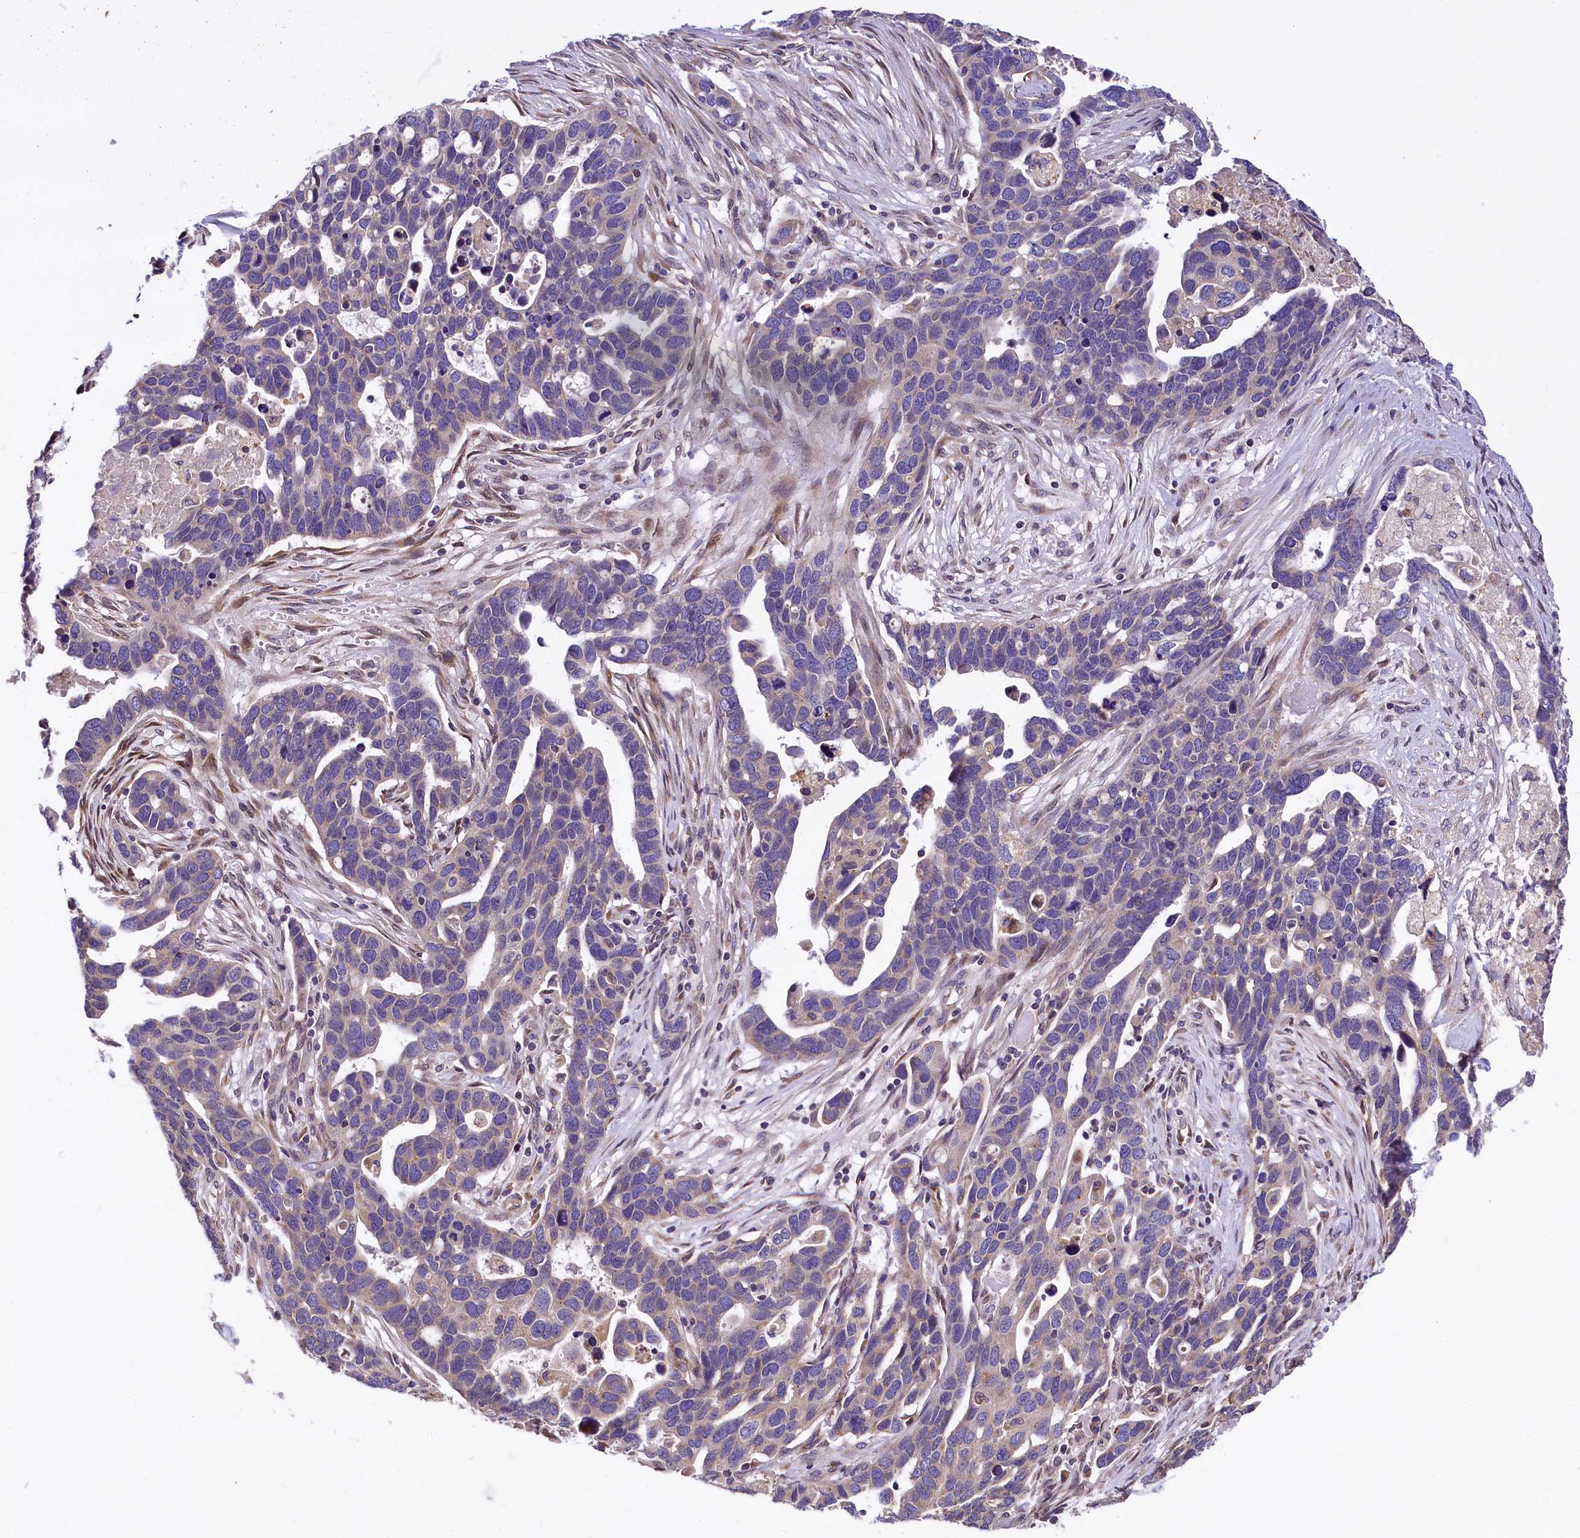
{"staining": {"intensity": "weak", "quantity": "<25%", "location": "cytoplasmic/membranous"}, "tissue": "ovarian cancer", "cell_type": "Tumor cells", "image_type": "cancer", "snomed": [{"axis": "morphology", "description": "Cystadenocarcinoma, serous, NOS"}, {"axis": "topography", "description": "Ovary"}], "caption": "Immunohistochemistry (IHC) of ovarian cancer reveals no staining in tumor cells.", "gene": "SUPV3L1", "patient": {"sex": "female", "age": 54}}